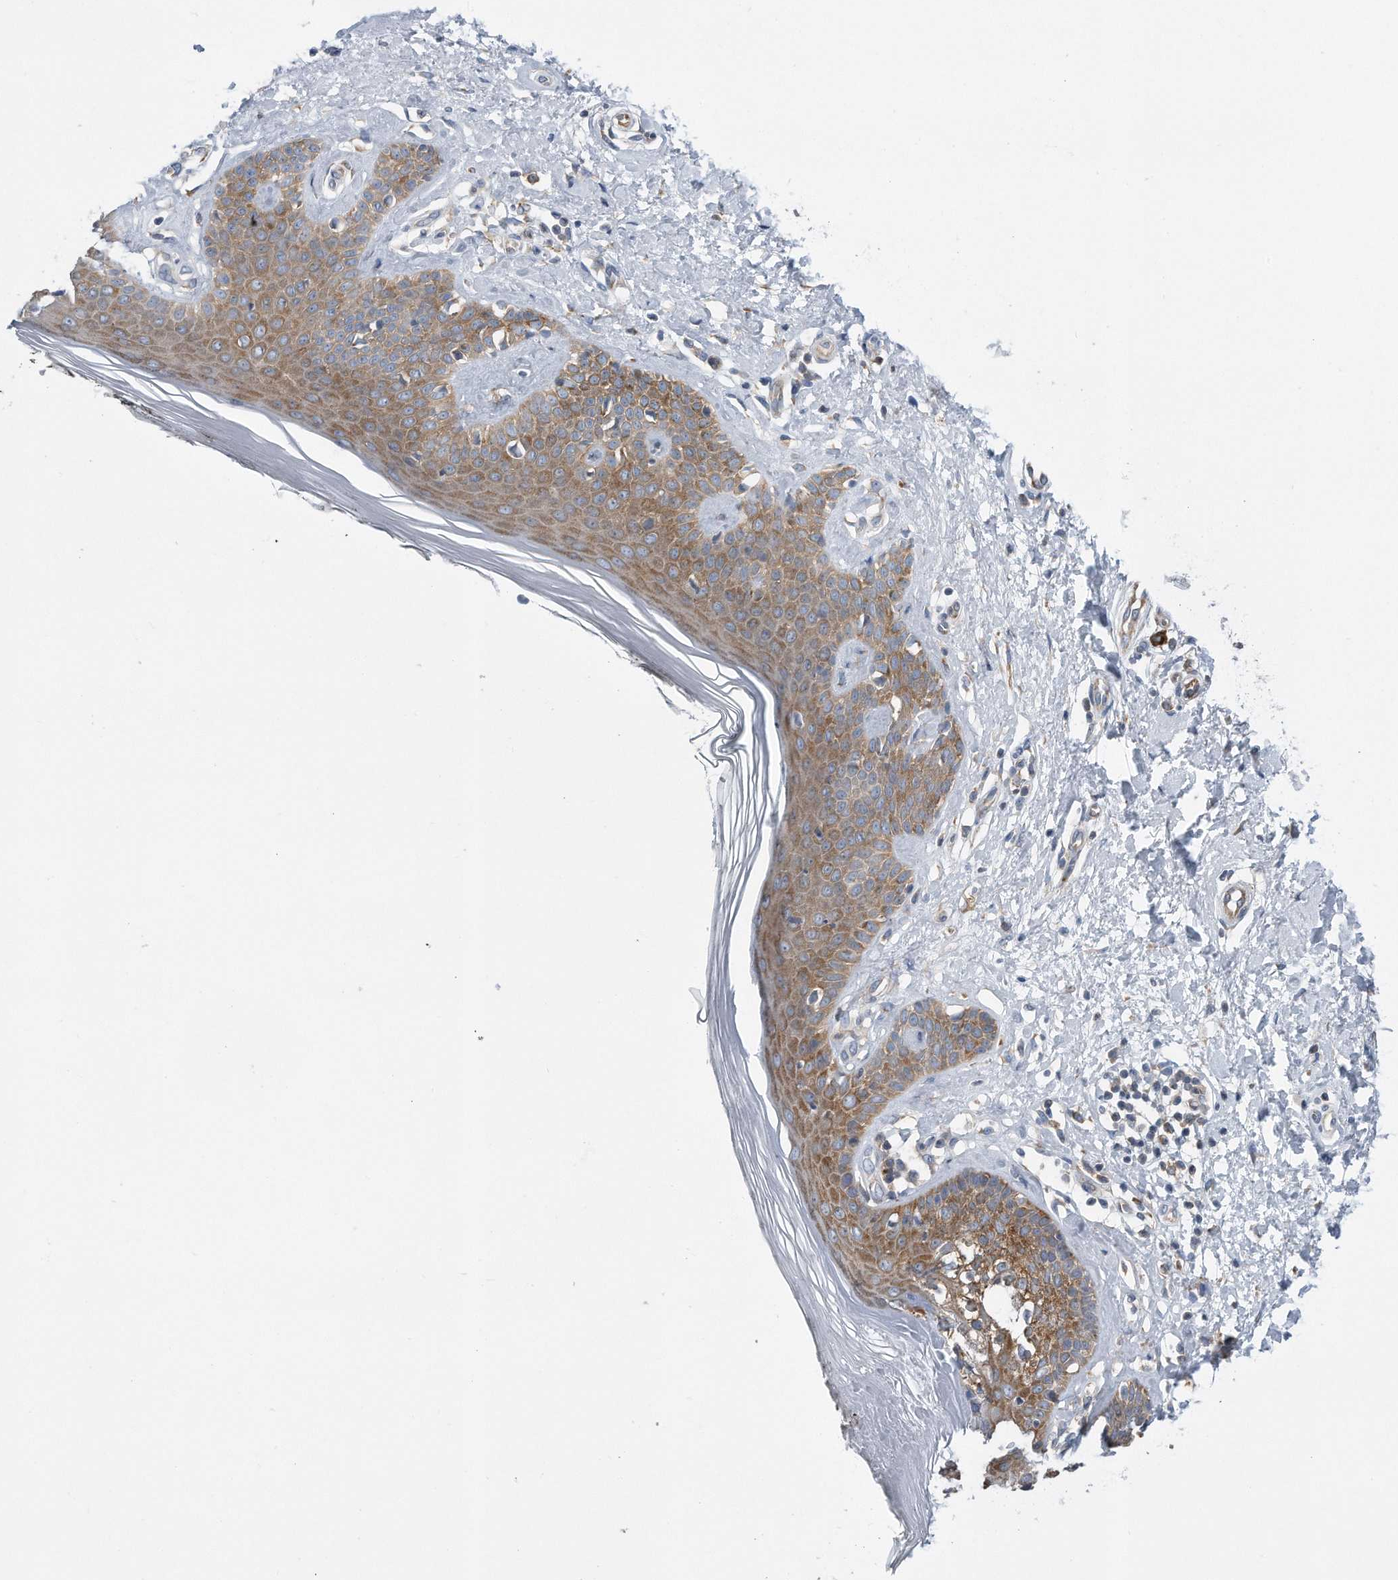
{"staining": {"intensity": "negative", "quantity": "none", "location": "none"}, "tissue": "skin", "cell_type": "Fibroblasts", "image_type": "normal", "snomed": [{"axis": "morphology", "description": "Normal tissue, NOS"}, {"axis": "topography", "description": "Skin"}], "caption": "Immunohistochemistry of unremarkable skin displays no positivity in fibroblasts. The staining was performed using DAB to visualize the protein expression in brown, while the nuclei were stained in blue with hematoxylin (Magnification: 20x).", "gene": "RPL26L1", "patient": {"sex": "female", "age": 64}}